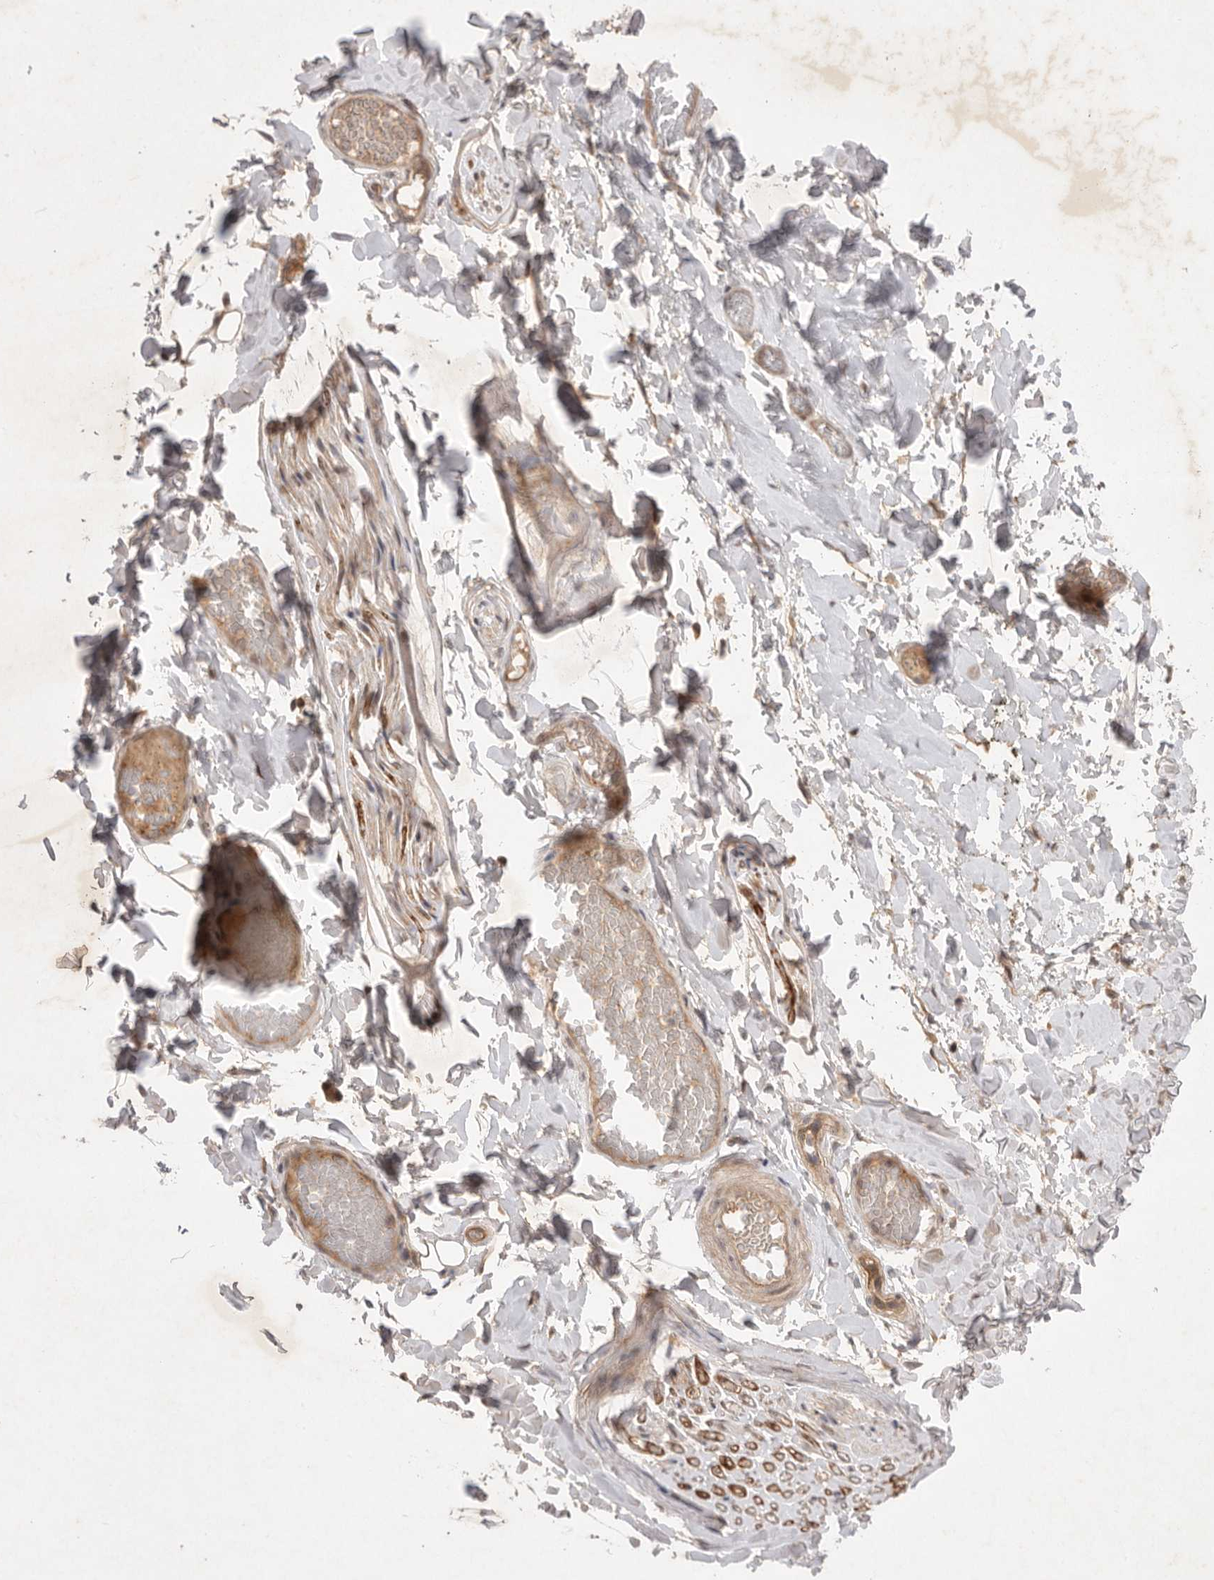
{"staining": {"intensity": "weak", "quantity": ">75%", "location": "cytoplasmic/membranous"}, "tissue": "adipose tissue", "cell_type": "Adipocytes", "image_type": "normal", "snomed": [{"axis": "morphology", "description": "Normal tissue, NOS"}, {"axis": "topography", "description": "Adipose tissue"}, {"axis": "topography", "description": "Vascular tissue"}, {"axis": "topography", "description": "Peripheral nerve tissue"}], "caption": "Immunohistochemical staining of unremarkable adipose tissue displays weak cytoplasmic/membranous protein staining in approximately >75% of adipocytes. (DAB (3,3'-diaminobenzidine) IHC, brown staining for protein, blue staining for nuclei).", "gene": "PTPDC1", "patient": {"sex": "male", "age": 25}}